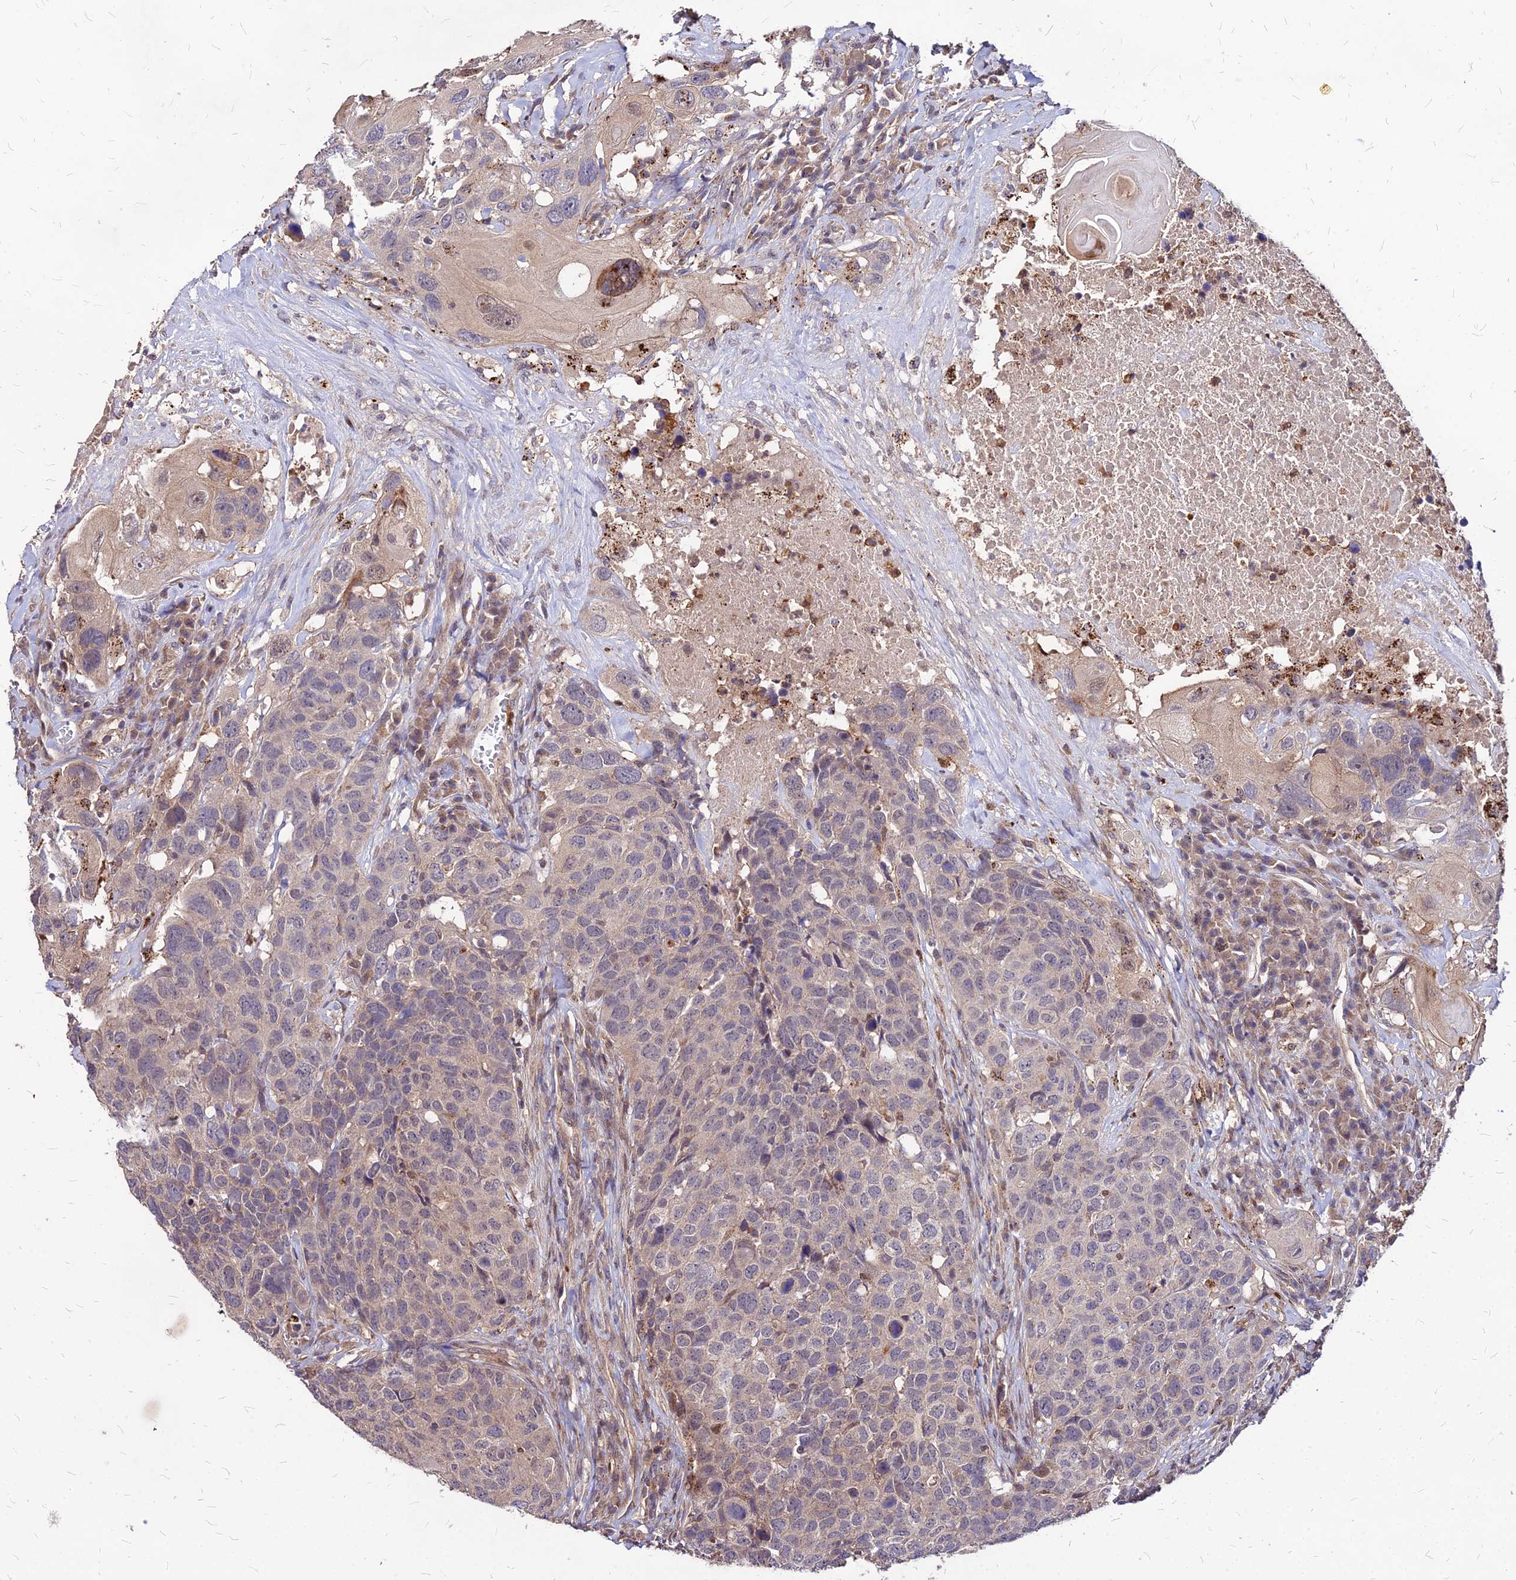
{"staining": {"intensity": "weak", "quantity": "<25%", "location": "cytoplasmic/membranous"}, "tissue": "head and neck cancer", "cell_type": "Tumor cells", "image_type": "cancer", "snomed": [{"axis": "morphology", "description": "Squamous cell carcinoma, NOS"}, {"axis": "topography", "description": "Head-Neck"}], "caption": "Micrograph shows no significant protein positivity in tumor cells of head and neck cancer. Nuclei are stained in blue.", "gene": "APBA3", "patient": {"sex": "male", "age": 66}}